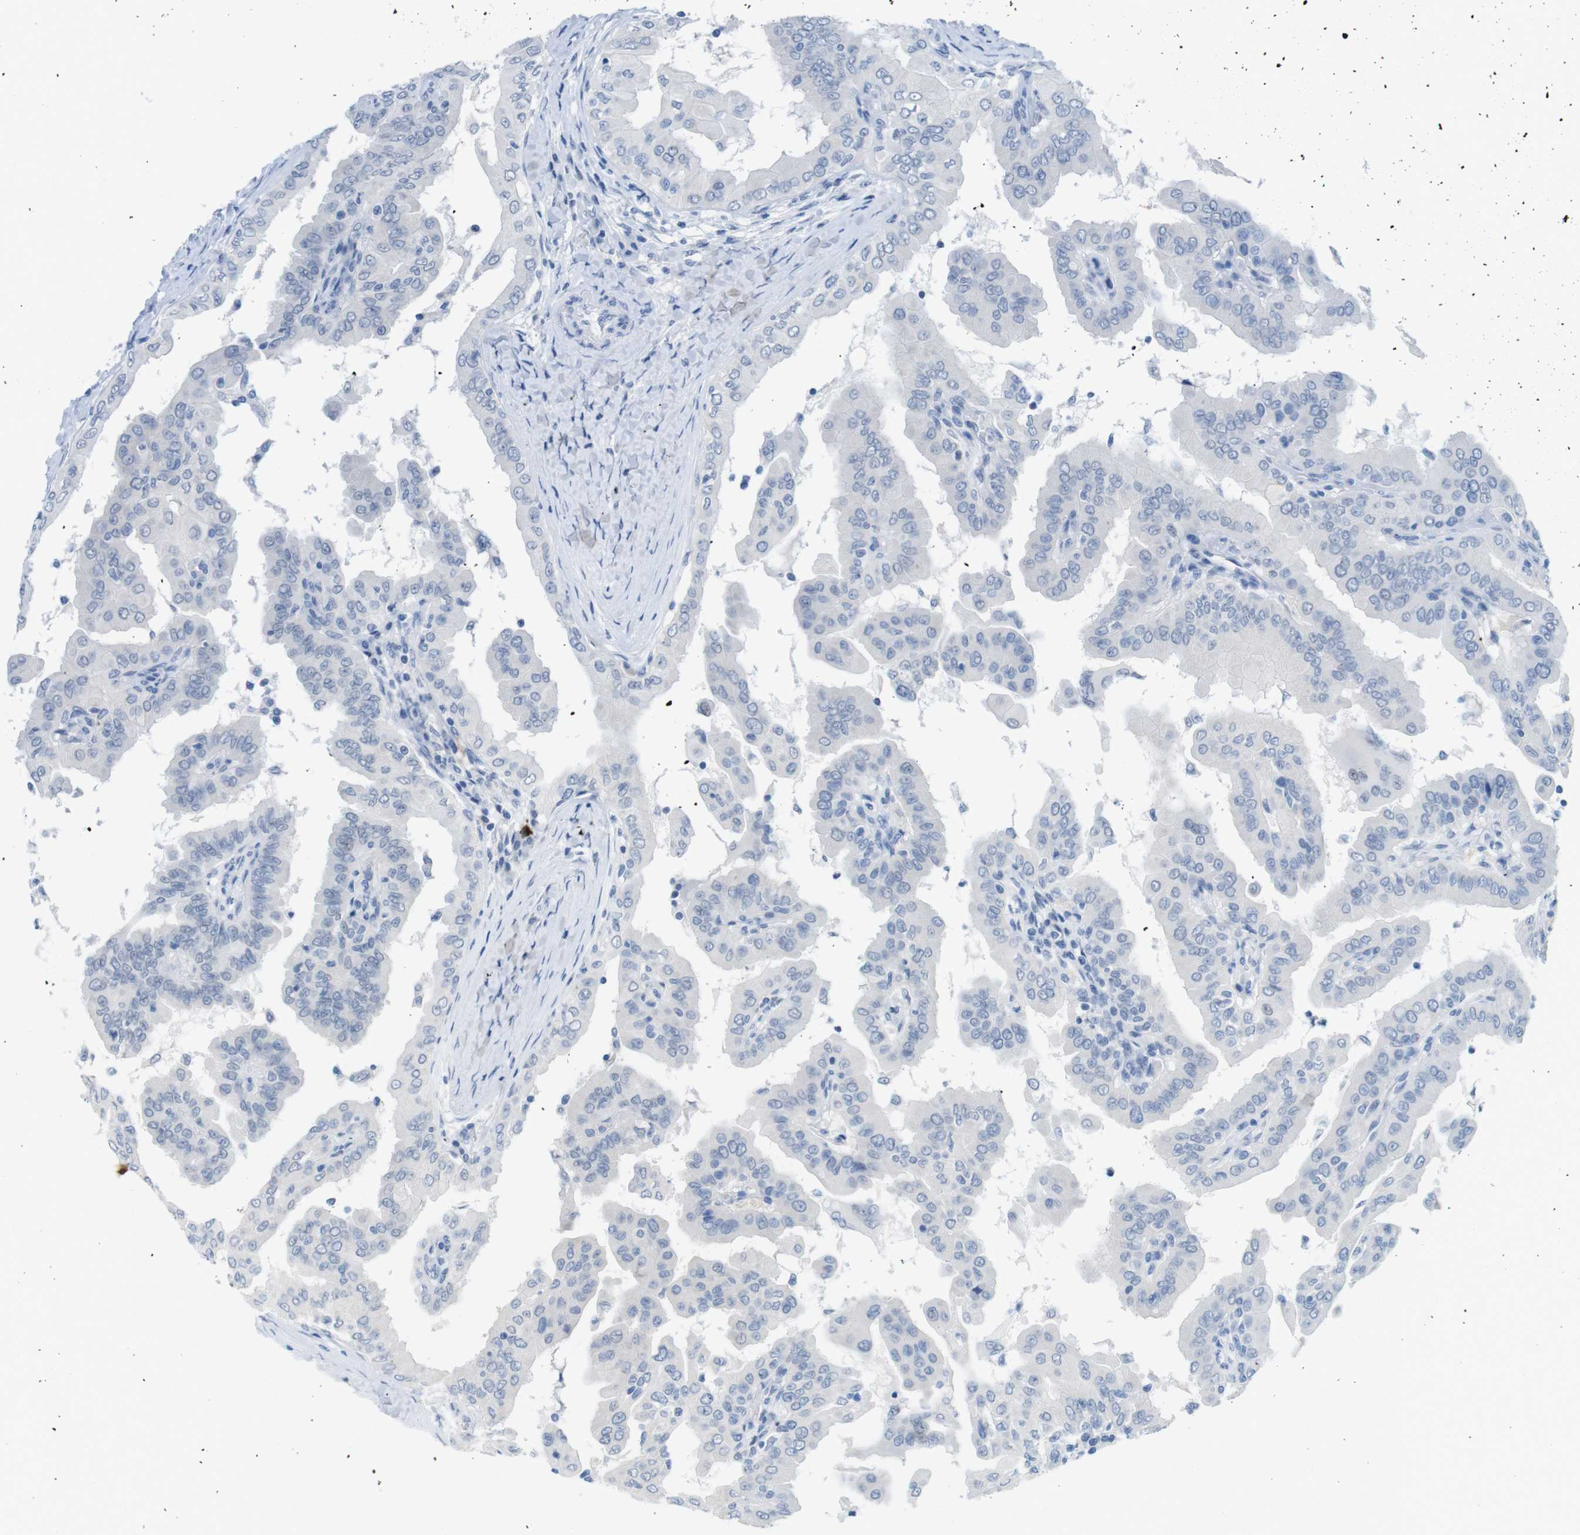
{"staining": {"intensity": "negative", "quantity": "none", "location": "none"}, "tissue": "thyroid cancer", "cell_type": "Tumor cells", "image_type": "cancer", "snomed": [{"axis": "morphology", "description": "Papillary adenocarcinoma, NOS"}, {"axis": "topography", "description": "Thyroid gland"}], "caption": "This histopathology image is of thyroid papillary adenocarcinoma stained with IHC to label a protein in brown with the nuclei are counter-stained blue. There is no staining in tumor cells.", "gene": "OPN1SW", "patient": {"sex": "male", "age": 33}}